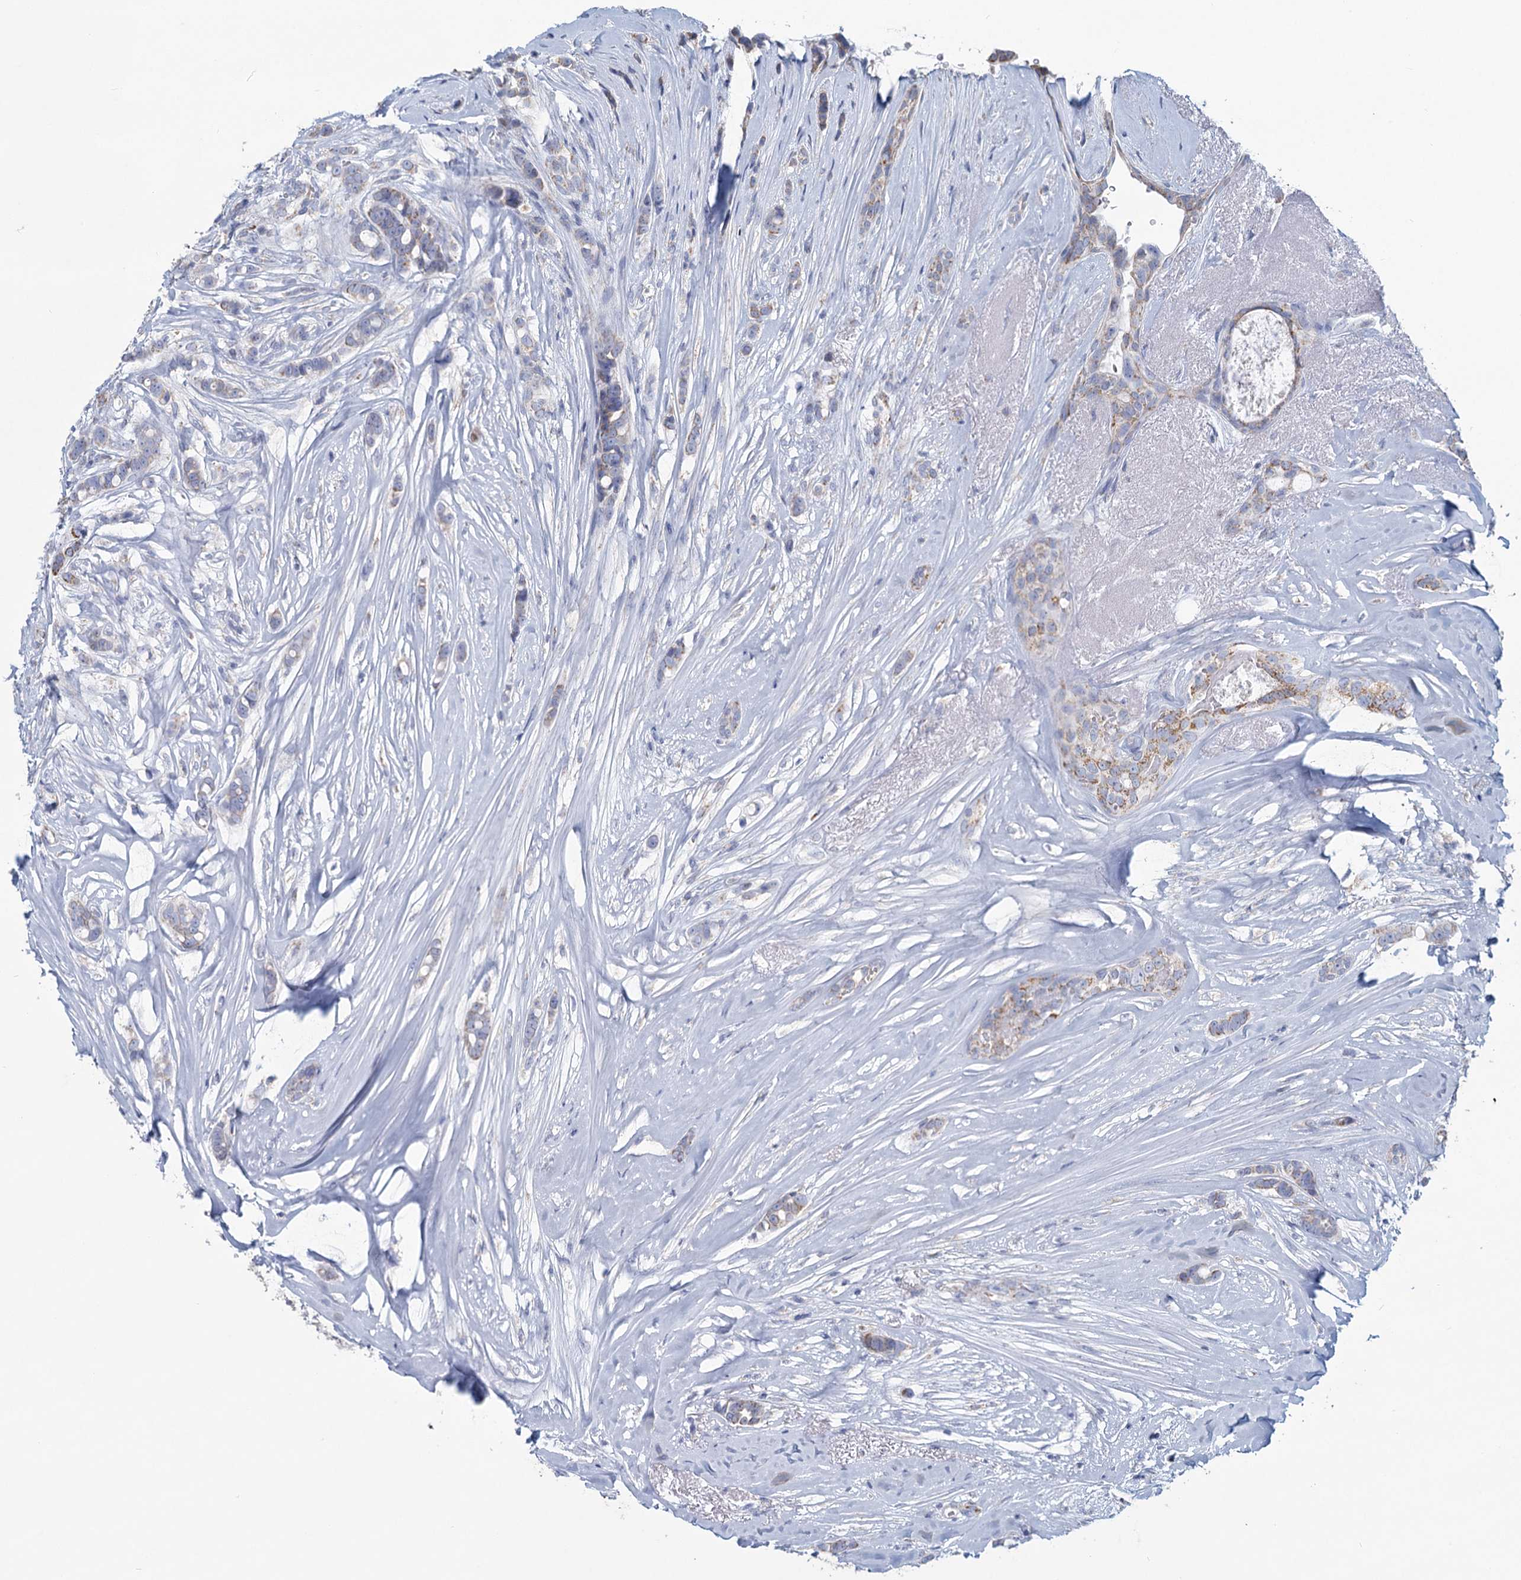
{"staining": {"intensity": "moderate", "quantity": "25%-75%", "location": "cytoplasmic/membranous"}, "tissue": "breast cancer", "cell_type": "Tumor cells", "image_type": "cancer", "snomed": [{"axis": "morphology", "description": "Lobular carcinoma"}, {"axis": "topography", "description": "Breast"}], "caption": "Approximately 25%-75% of tumor cells in breast lobular carcinoma show moderate cytoplasmic/membranous protein staining as visualized by brown immunohistochemical staining.", "gene": "NDUFC2", "patient": {"sex": "female", "age": 51}}